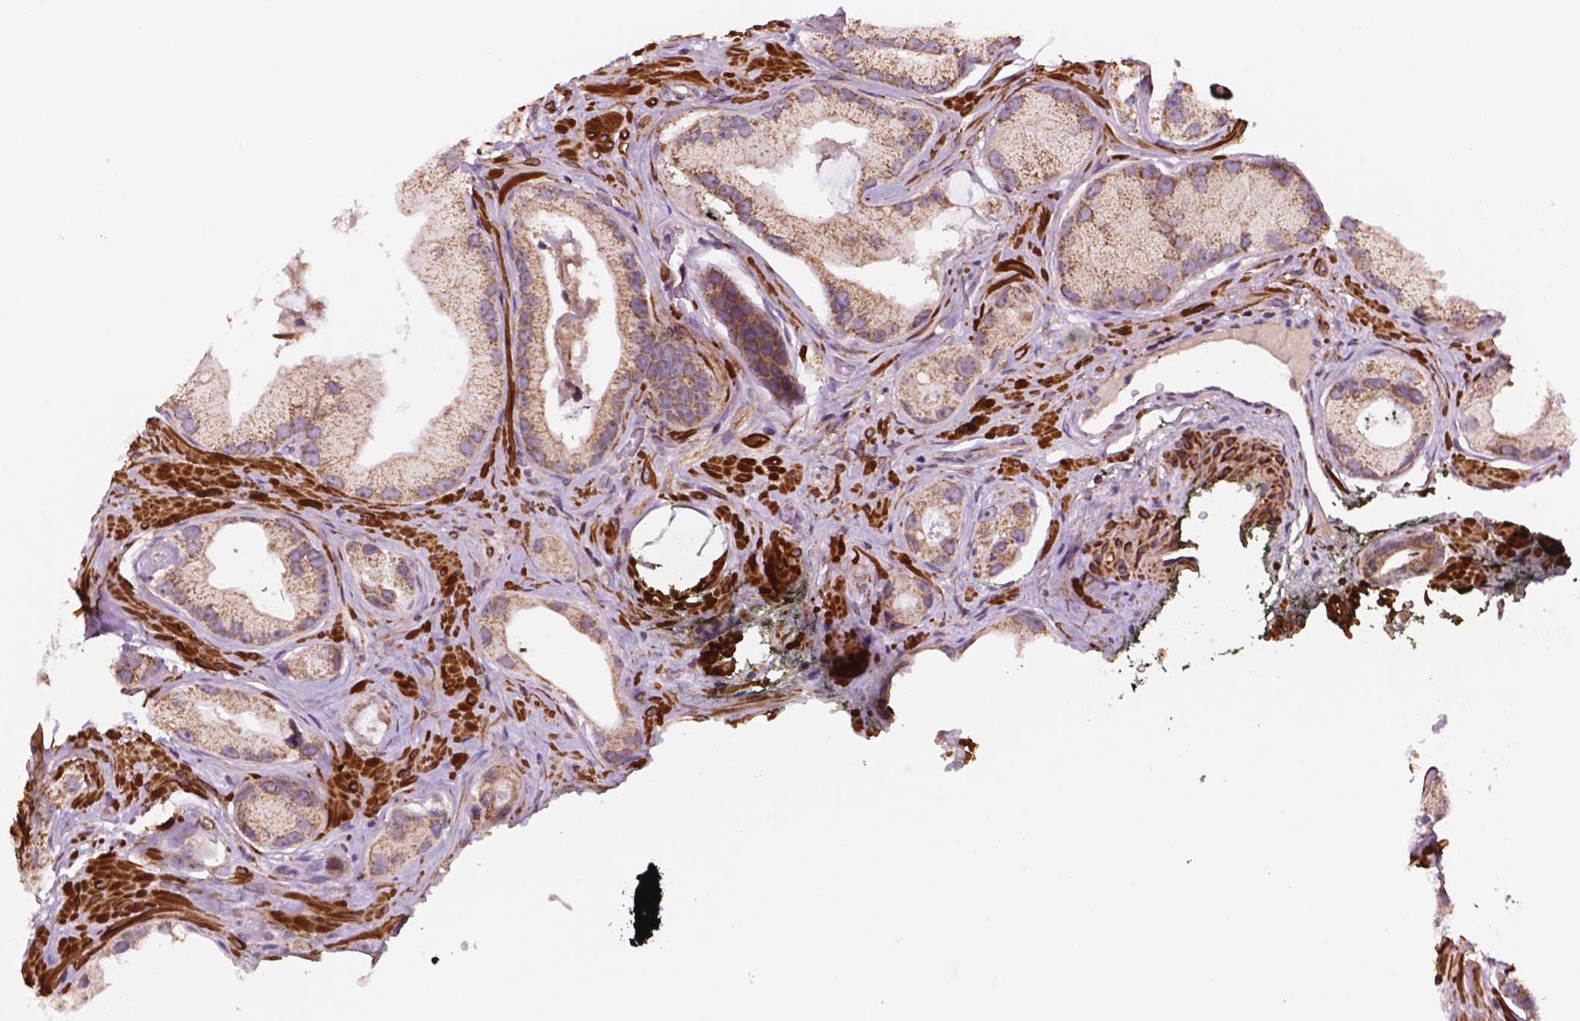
{"staining": {"intensity": "moderate", "quantity": ">75%", "location": "cytoplasmic/membranous"}, "tissue": "prostate cancer", "cell_type": "Tumor cells", "image_type": "cancer", "snomed": [{"axis": "morphology", "description": "Adenocarcinoma, Low grade"}, {"axis": "topography", "description": "Prostate"}], "caption": "Immunohistochemistry (IHC) photomicrograph of neoplastic tissue: human adenocarcinoma (low-grade) (prostate) stained using immunohistochemistry exhibits medium levels of moderate protein expression localized specifically in the cytoplasmic/membranous of tumor cells, appearing as a cytoplasmic/membranous brown color.", "gene": "GEMIN4", "patient": {"sex": "male", "age": 62}}